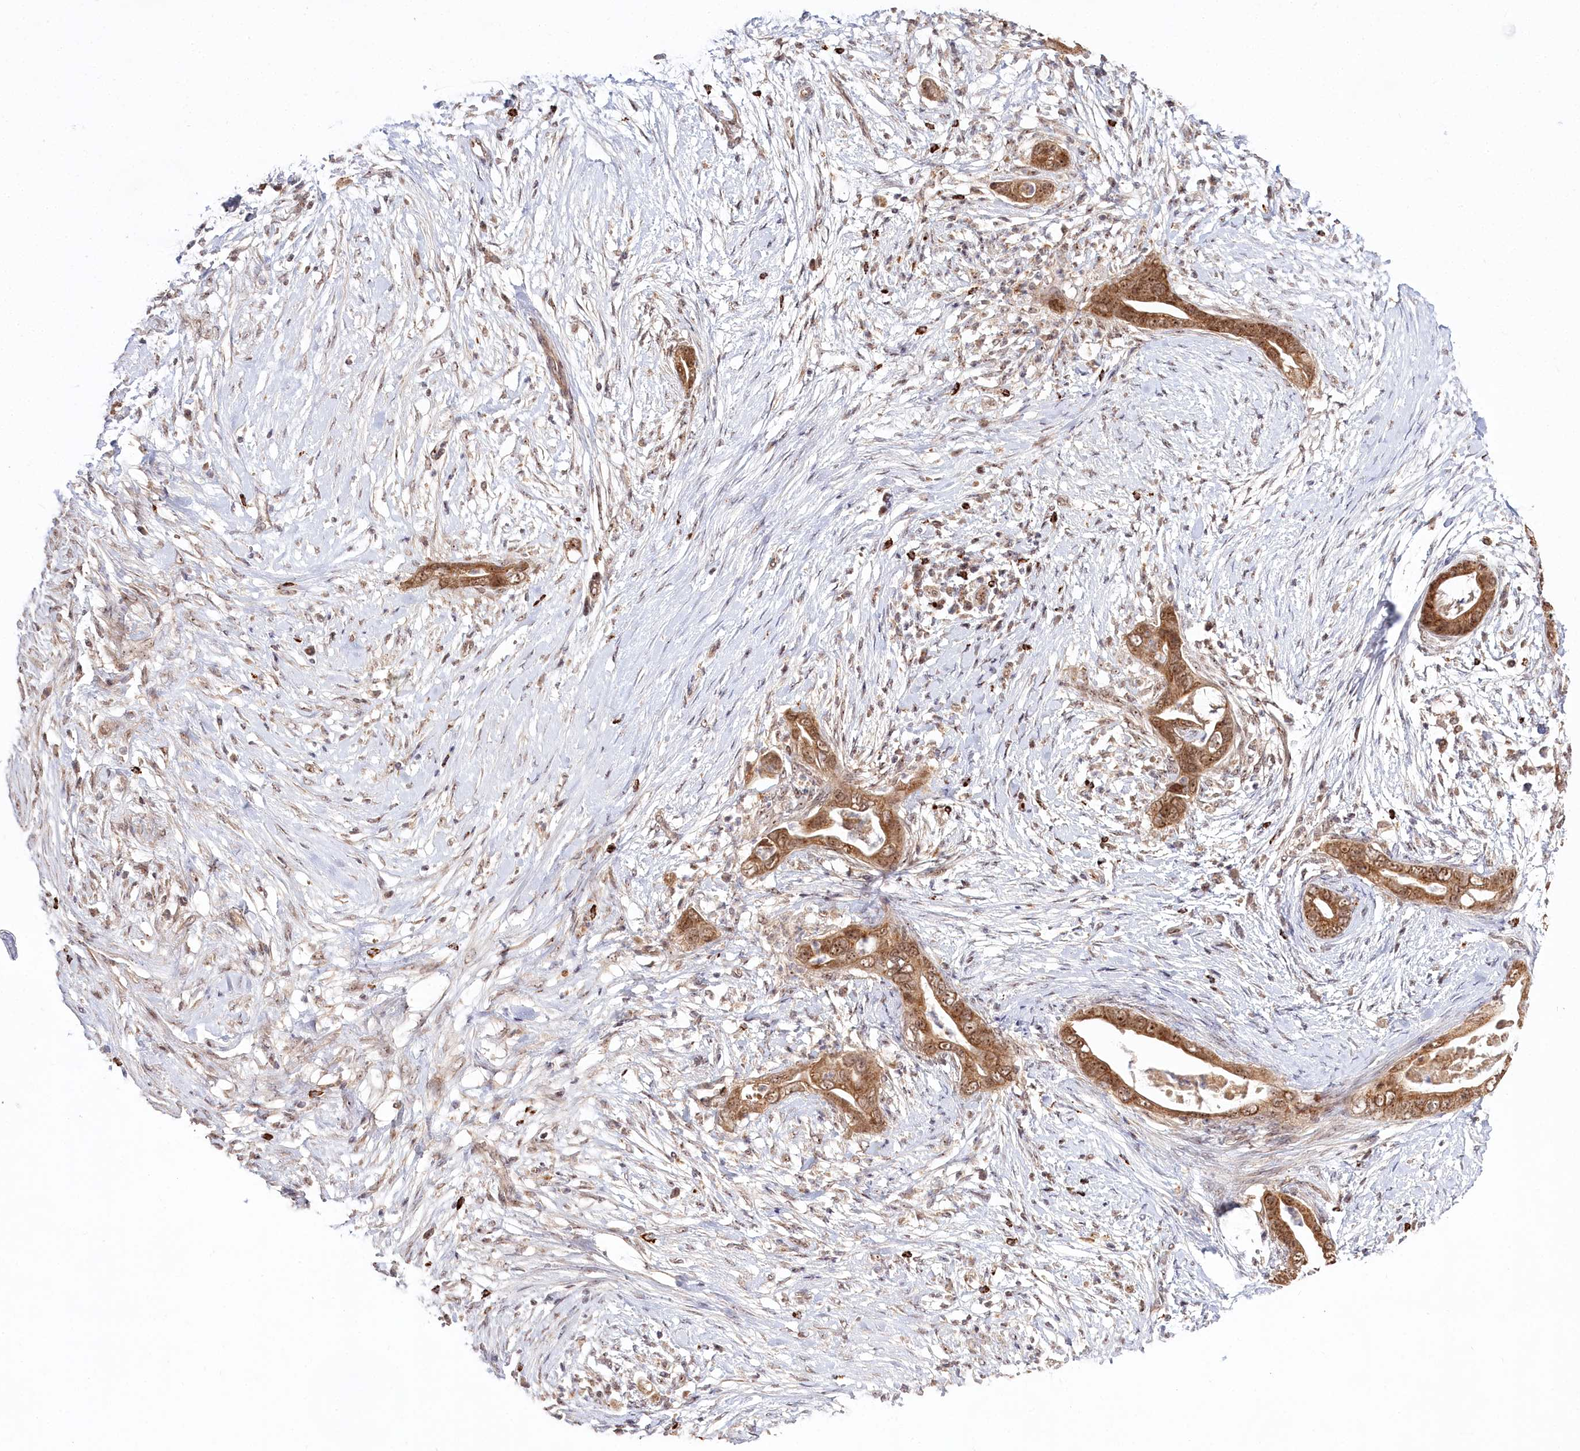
{"staining": {"intensity": "moderate", "quantity": ">75%", "location": "cytoplasmic/membranous,nuclear"}, "tissue": "pancreatic cancer", "cell_type": "Tumor cells", "image_type": "cancer", "snomed": [{"axis": "morphology", "description": "Adenocarcinoma, NOS"}, {"axis": "topography", "description": "Pancreas"}], "caption": "An image showing moderate cytoplasmic/membranous and nuclear expression in approximately >75% of tumor cells in pancreatic cancer (adenocarcinoma), as visualized by brown immunohistochemical staining.", "gene": "RTN4IP1", "patient": {"sex": "male", "age": 75}}